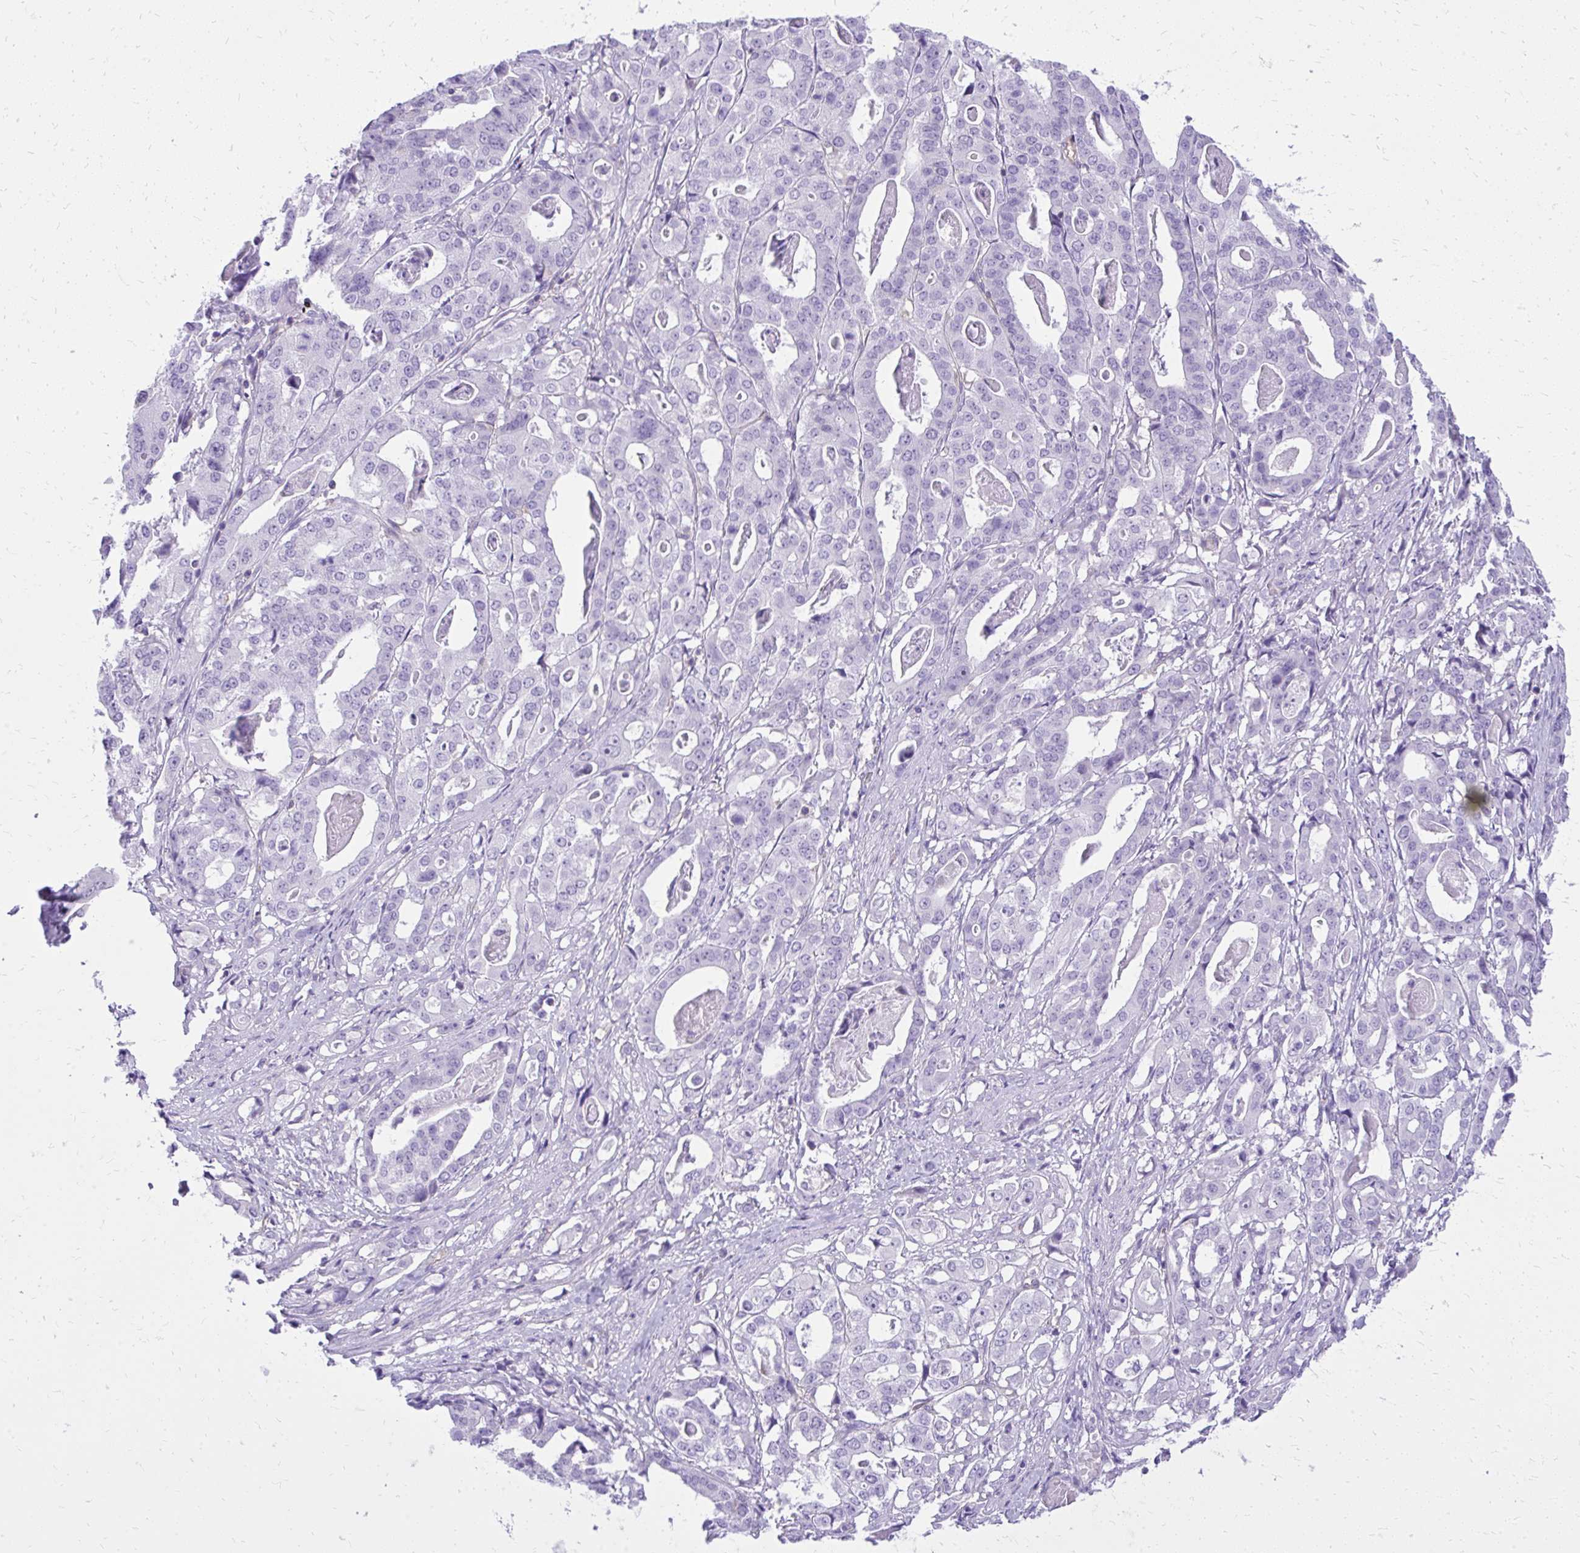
{"staining": {"intensity": "negative", "quantity": "none", "location": "none"}, "tissue": "stomach cancer", "cell_type": "Tumor cells", "image_type": "cancer", "snomed": [{"axis": "morphology", "description": "Adenocarcinoma, NOS"}, {"axis": "topography", "description": "Stomach"}], "caption": "Immunohistochemical staining of human stomach adenocarcinoma reveals no significant staining in tumor cells.", "gene": "GPRIN3", "patient": {"sex": "male", "age": 48}}